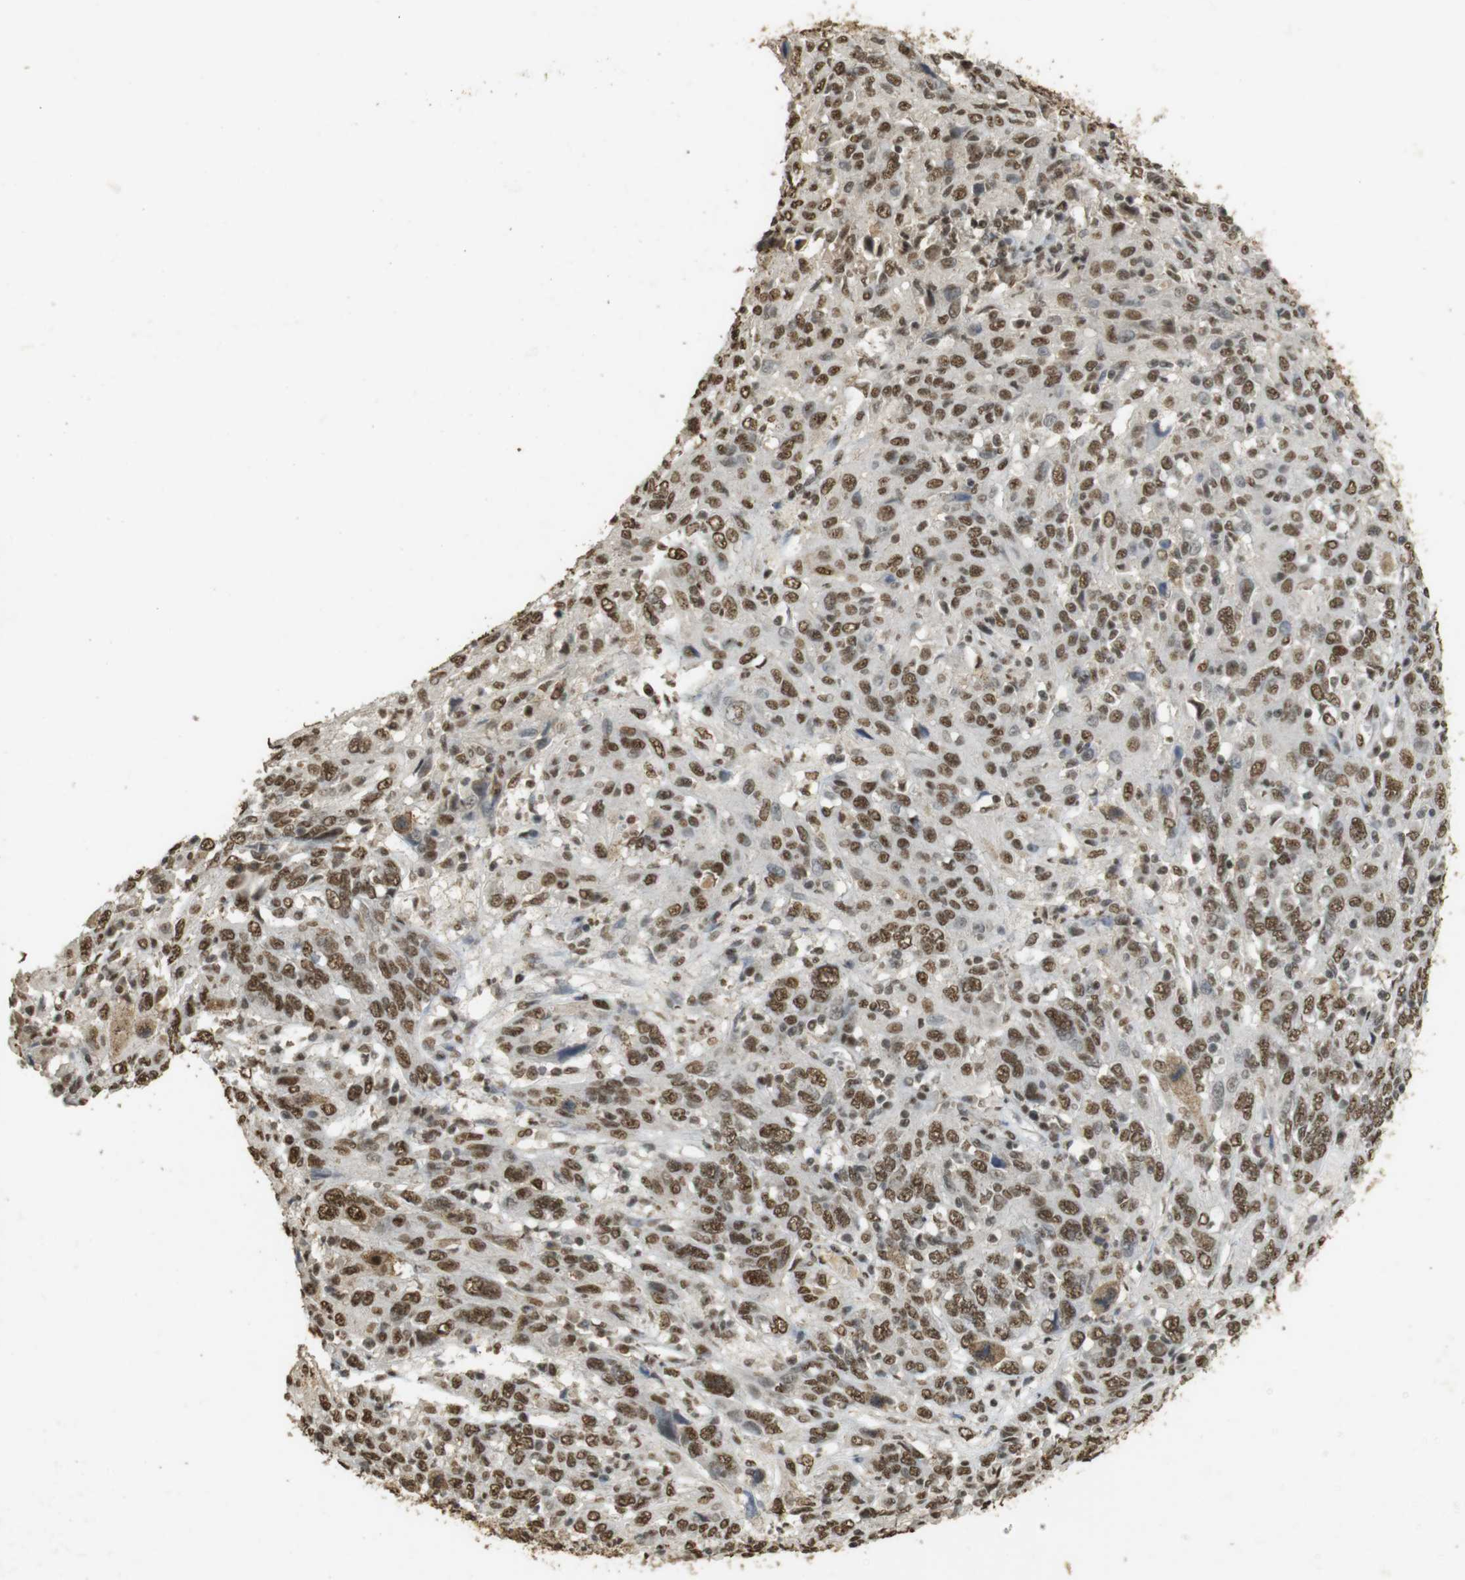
{"staining": {"intensity": "moderate", "quantity": ">75%", "location": "cytoplasmic/membranous,nuclear"}, "tissue": "cervical cancer", "cell_type": "Tumor cells", "image_type": "cancer", "snomed": [{"axis": "morphology", "description": "Squamous cell carcinoma, NOS"}, {"axis": "topography", "description": "Cervix"}], "caption": "Moderate cytoplasmic/membranous and nuclear protein positivity is identified in about >75% of tumor cells in cervical cancer (squamous cell carcinoma).", "gene": "GATA4", "patient": {"sex": "female", "age": 46}}